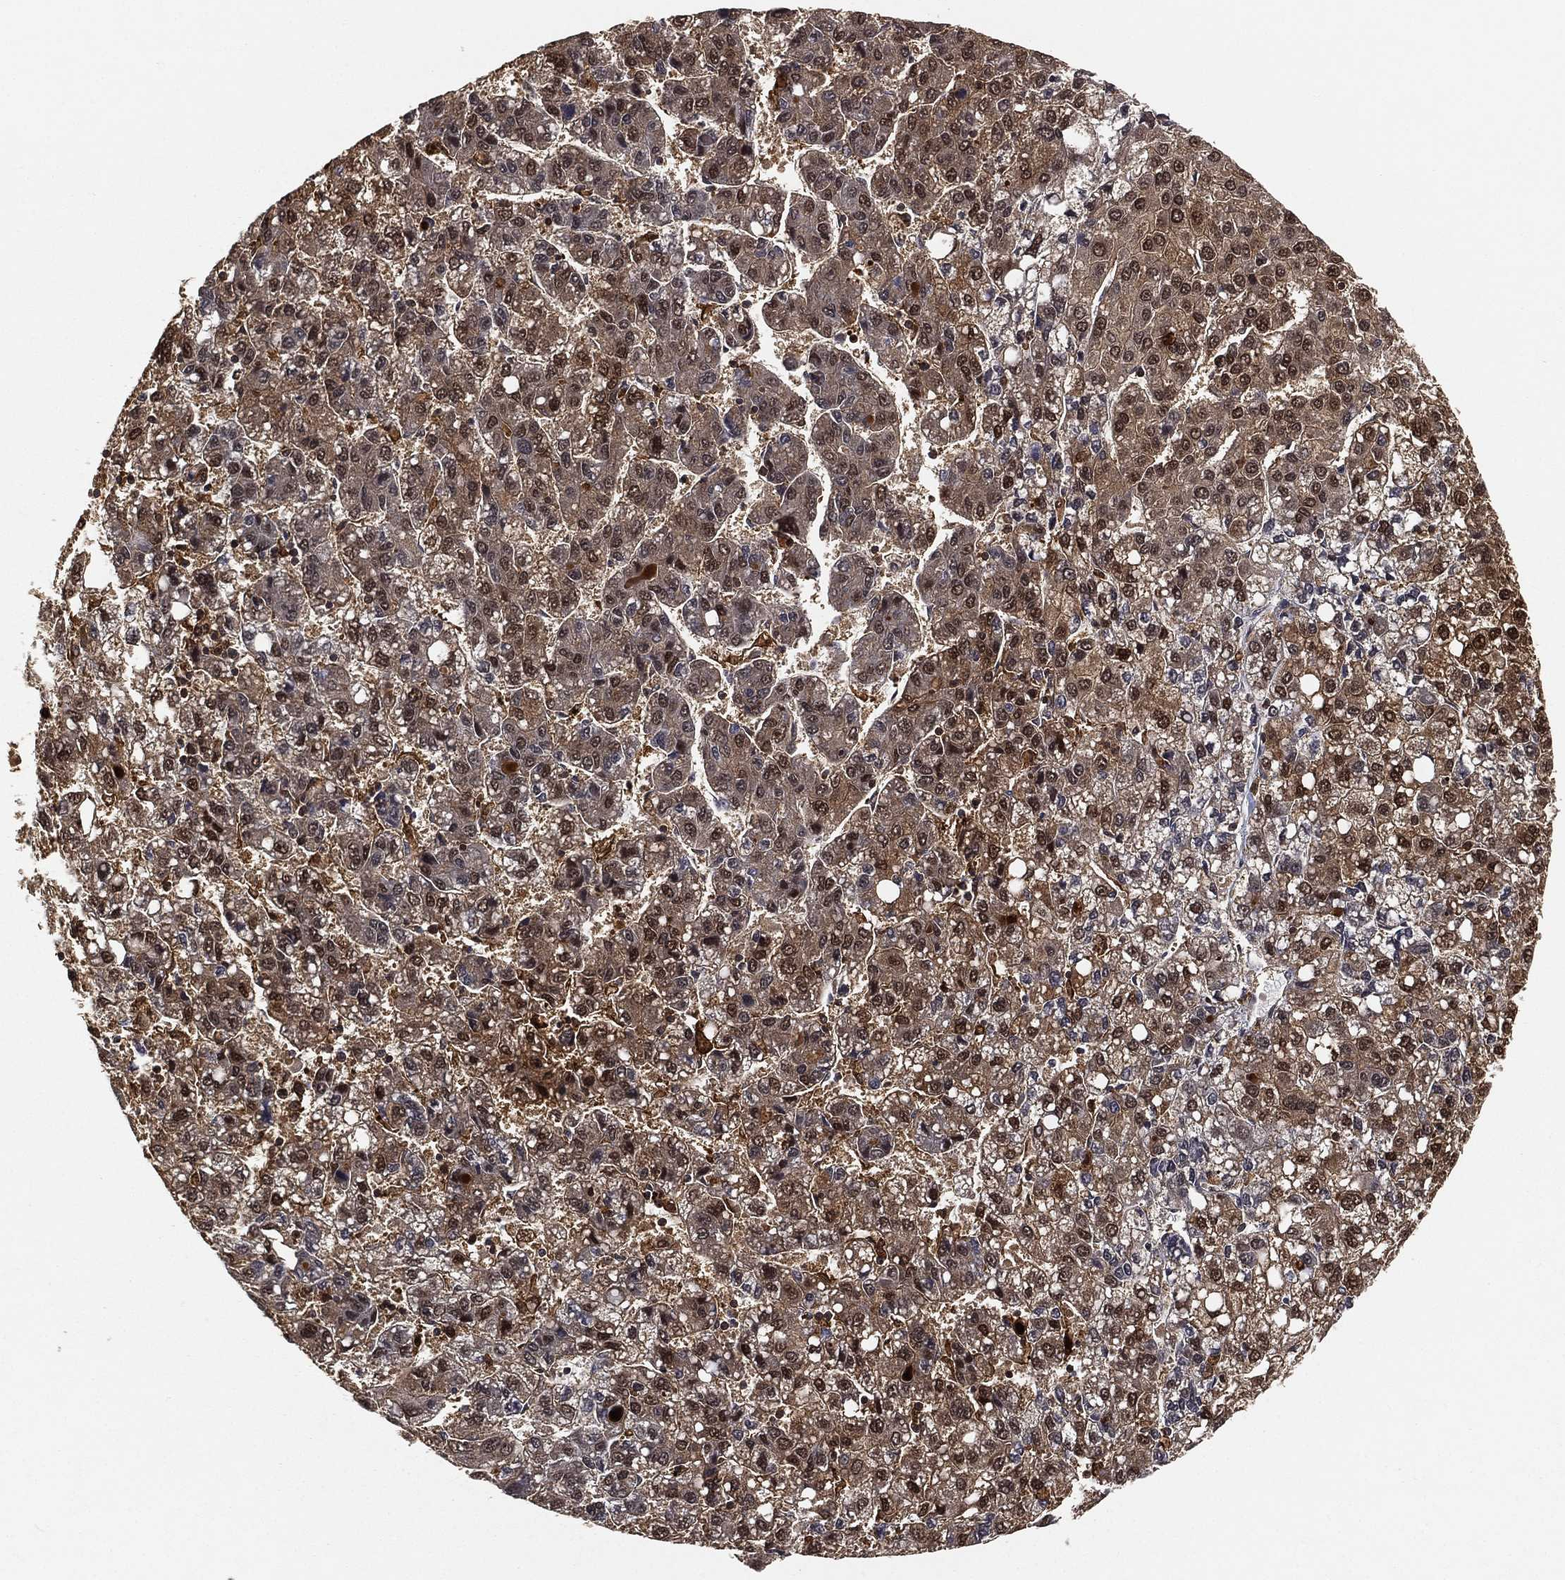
{"staining": {"intensity": "moderate", "quantity": "<25%", "location": "cytoplasmic/membranous,nuclear"}, "tissue": "liver cancer", "cell_type": "Tumor cells", "image_type": "cancer", "snomed": [{"axis": "morphology", "description": "Carcinoma, Hepatocellular, NOS"}, {"axis": "topography", "description": "Liver"}], "caption": "IHC micrograph of liver hepatocellular carcinoma stained for a protein (brown), which displays low levels of moderate cytoplasmic/membranous and nuclear staining in approximately <25% of tumor cells.", "gene": "CRYL1", "patient": {"sex": "female", "age": 82}}